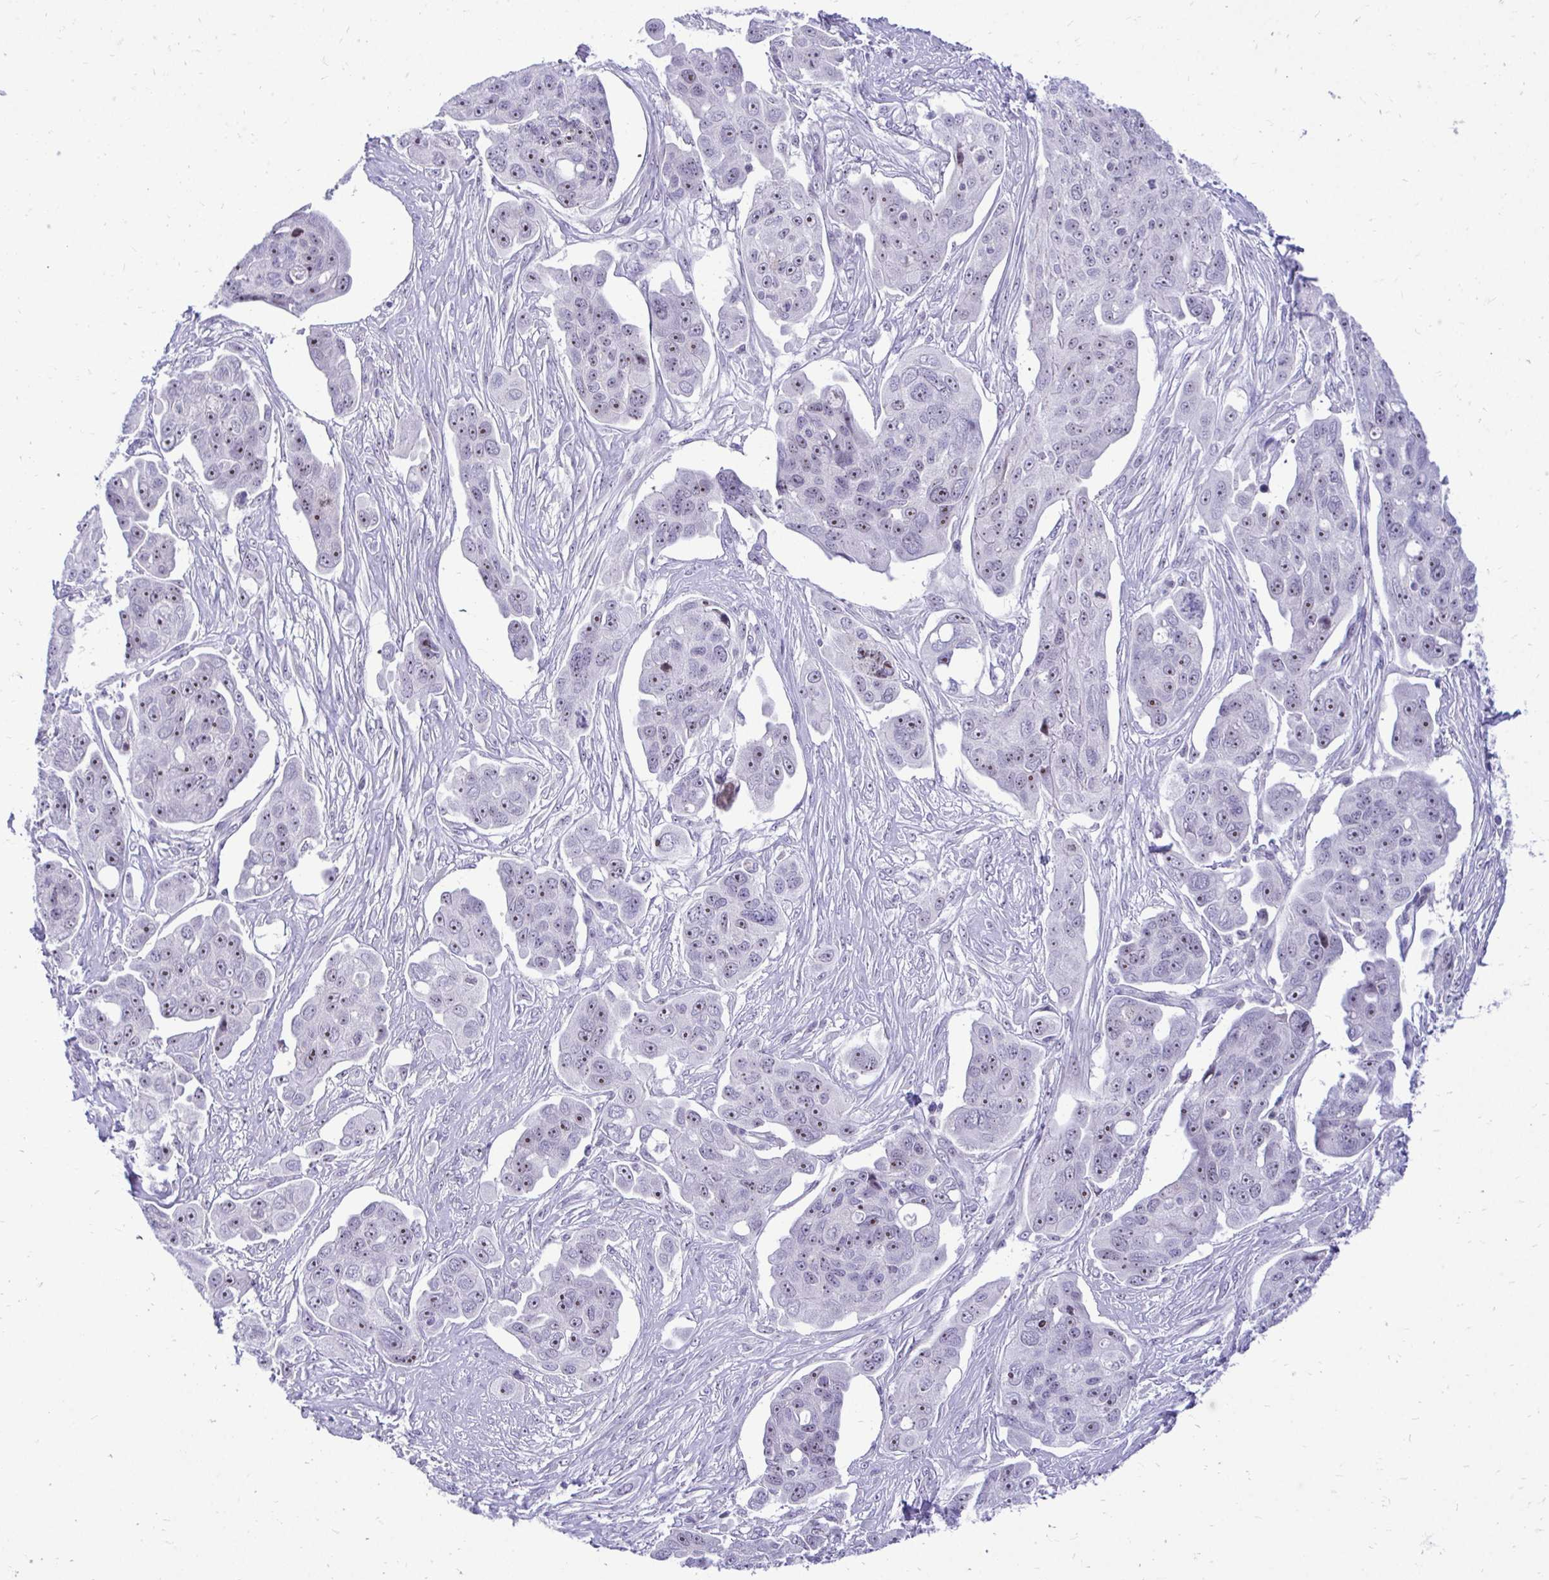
{"staining": {"intensity": "weak", "quantity": "25%-75%", "location": "nuclear"}, "tissue": "ovarian cancer", "cell_type": "Tumor cells", "image_type": "cancer", "snomed": [{"axis": "morphology", "description": "Carcinoma, endometroid"}, {"axis": "topography", "description": "Ovary"}], "caption": "Endometroid carcinoma (ovarian) tissue shows weak nuclear staining in about 25%-75% of tumor cells, visualized by immunohistochemistry.", "gene": "NIFK", "patient": {"sex": "female", "age": 70}}